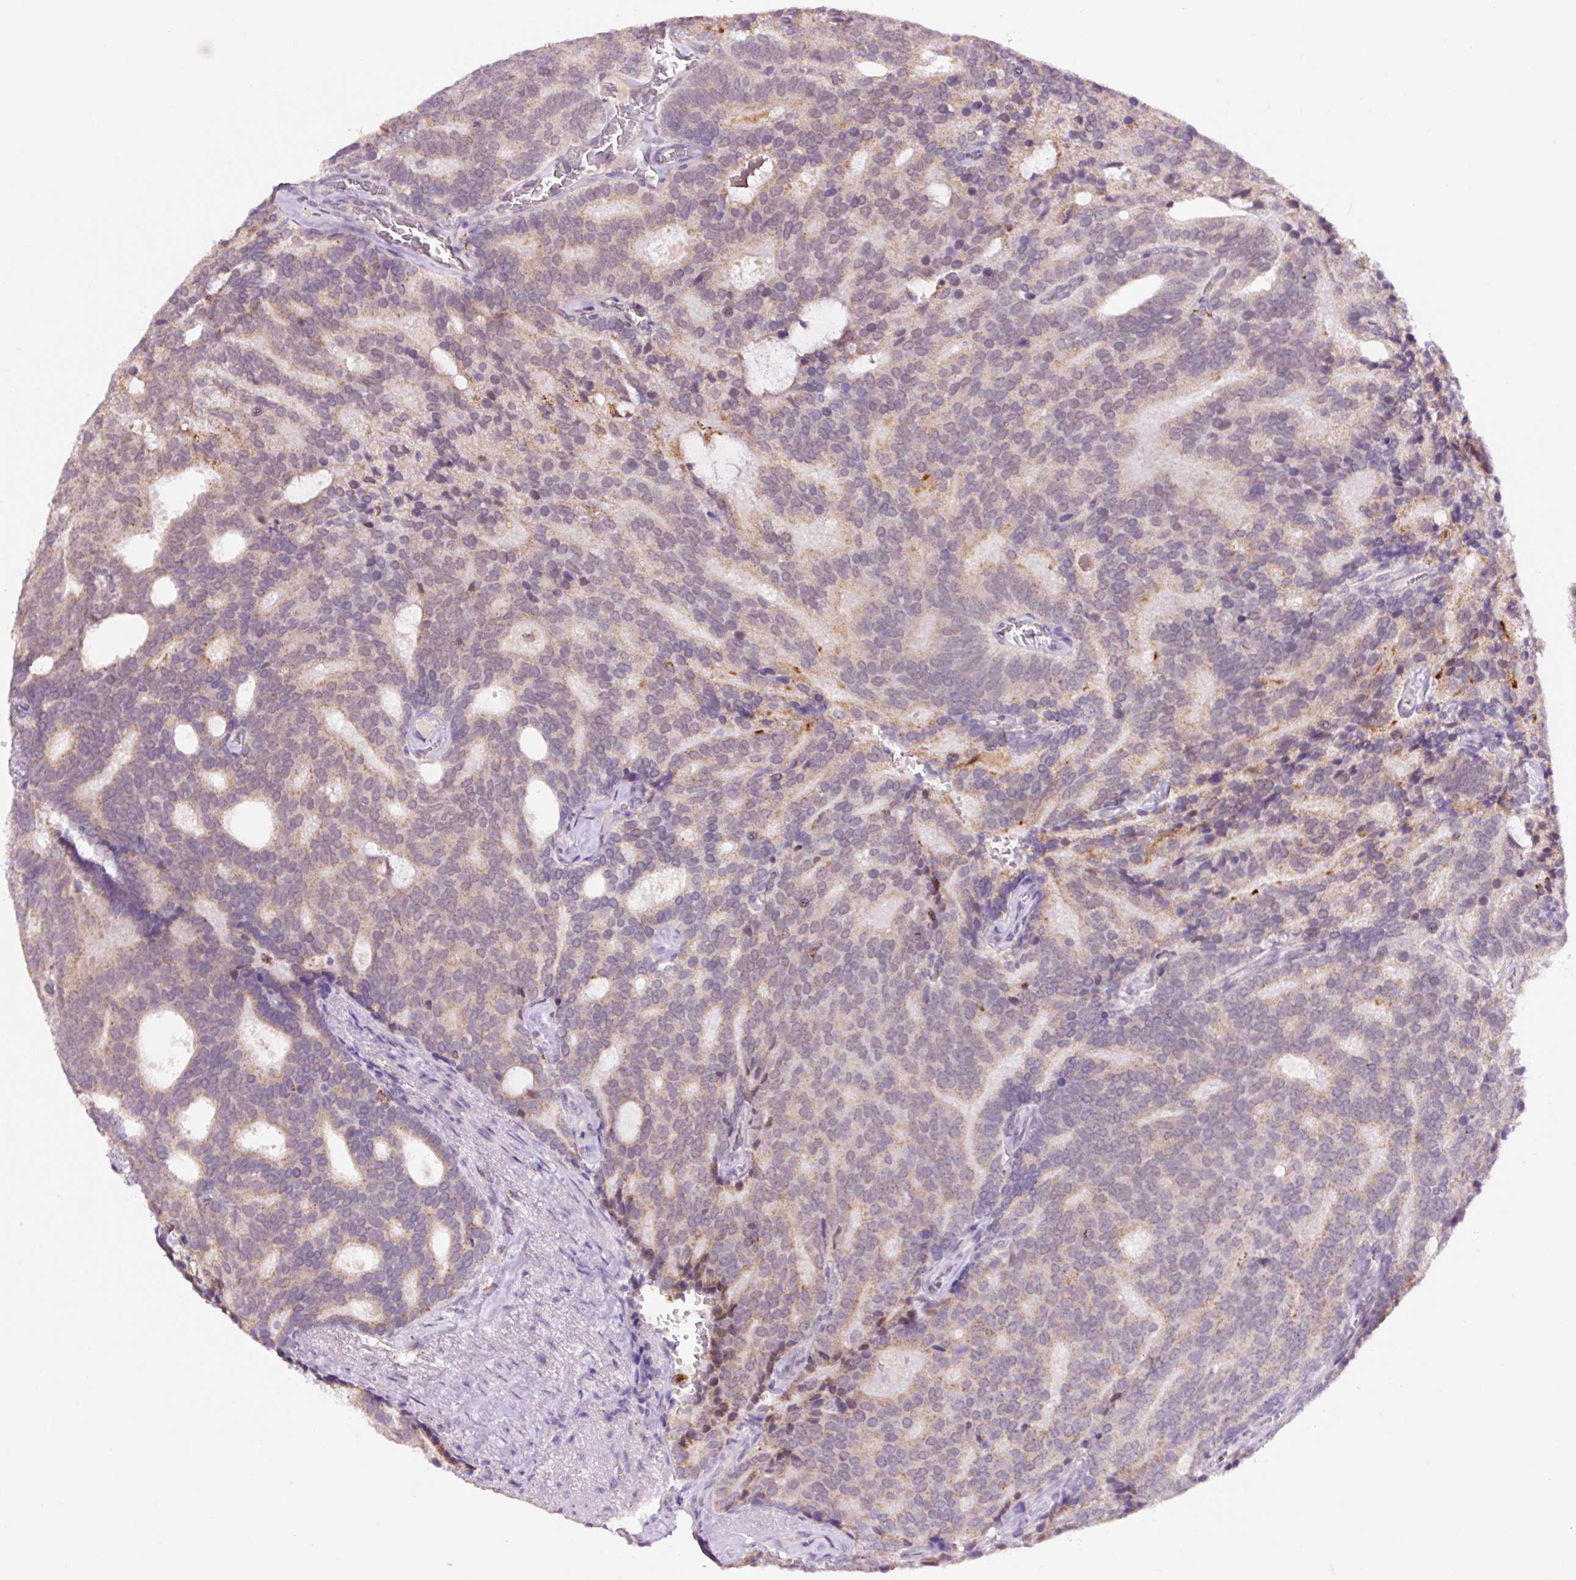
{"staining": {"intensity": "moderate", "quantity": "<25%", "location": "cytoplasmic/membranous"}, "tissue": "prostate cancer", "cell_type": "Tumor cells", "image_type": "cancer", "snomed": [{"axis": "morphology", "description": "Adenocarcinoma, Low grade"}, {"axis": "topography", "description": "Prostate"}], "caption": "Tumor cells demonstrate low levels of moderate cytoplasmic/membranous expression in approximately <25% of cells in human prostate cancer.", "gene": "PCK2", "patient": {"sex": "male", "age": 71}}